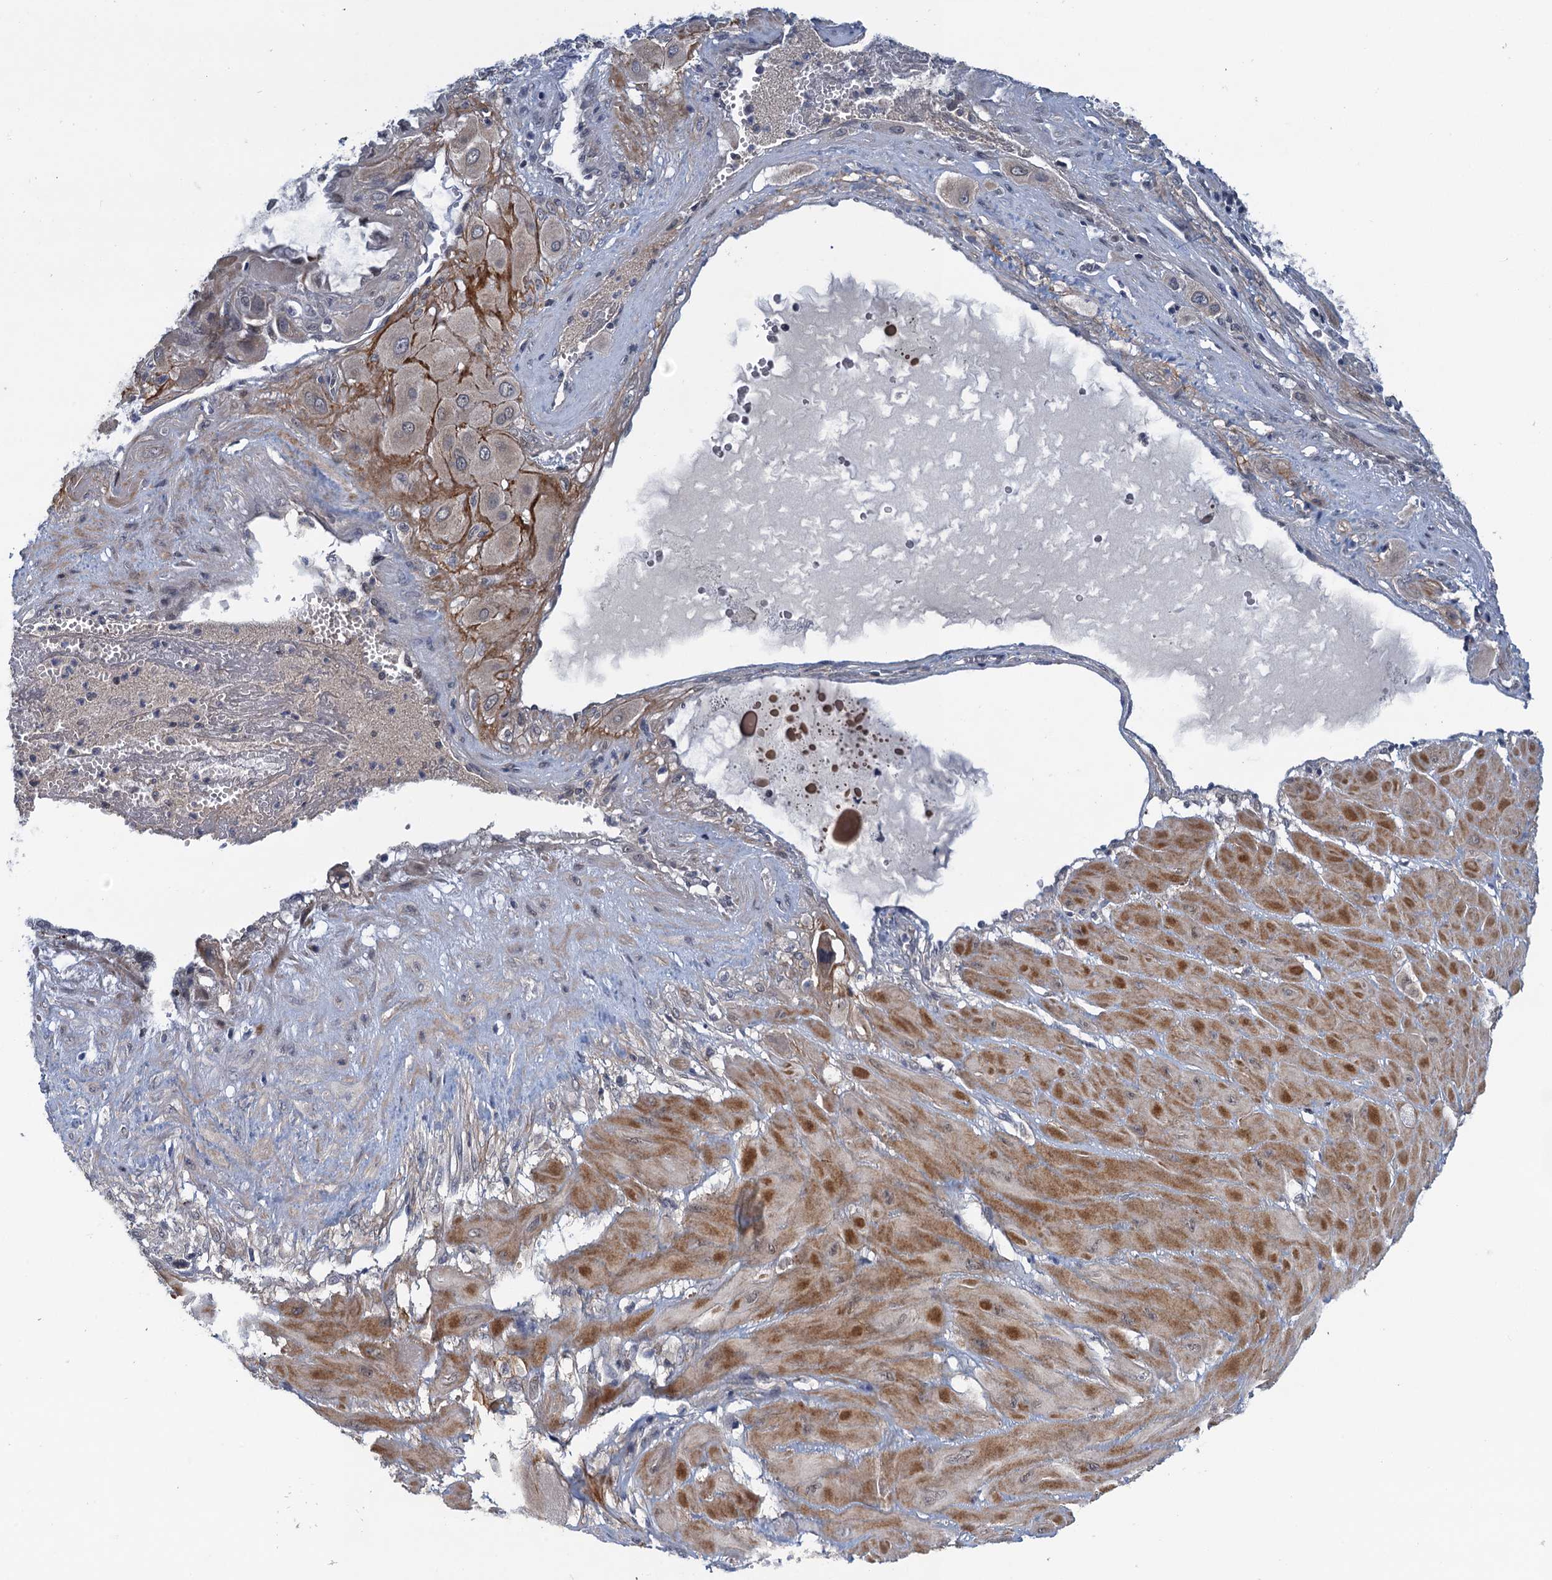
{"staining": {"intensity": "negative", "quantity": "none", "location": "none"}, "tissue": "cervical cancer", "cell_type": "Tumor cells", "image_type": "cancer", "snomed": [{"axis": "morphology", "description": "Squamous cell carcinoma, NOS"}, {"axis": "topography", "description": "Cervix"}], "caption": "Tumor cells show no significant expression in cervical cancer.", "gene": "MDM1", "patient": {"sex": "female", "age": 34}}